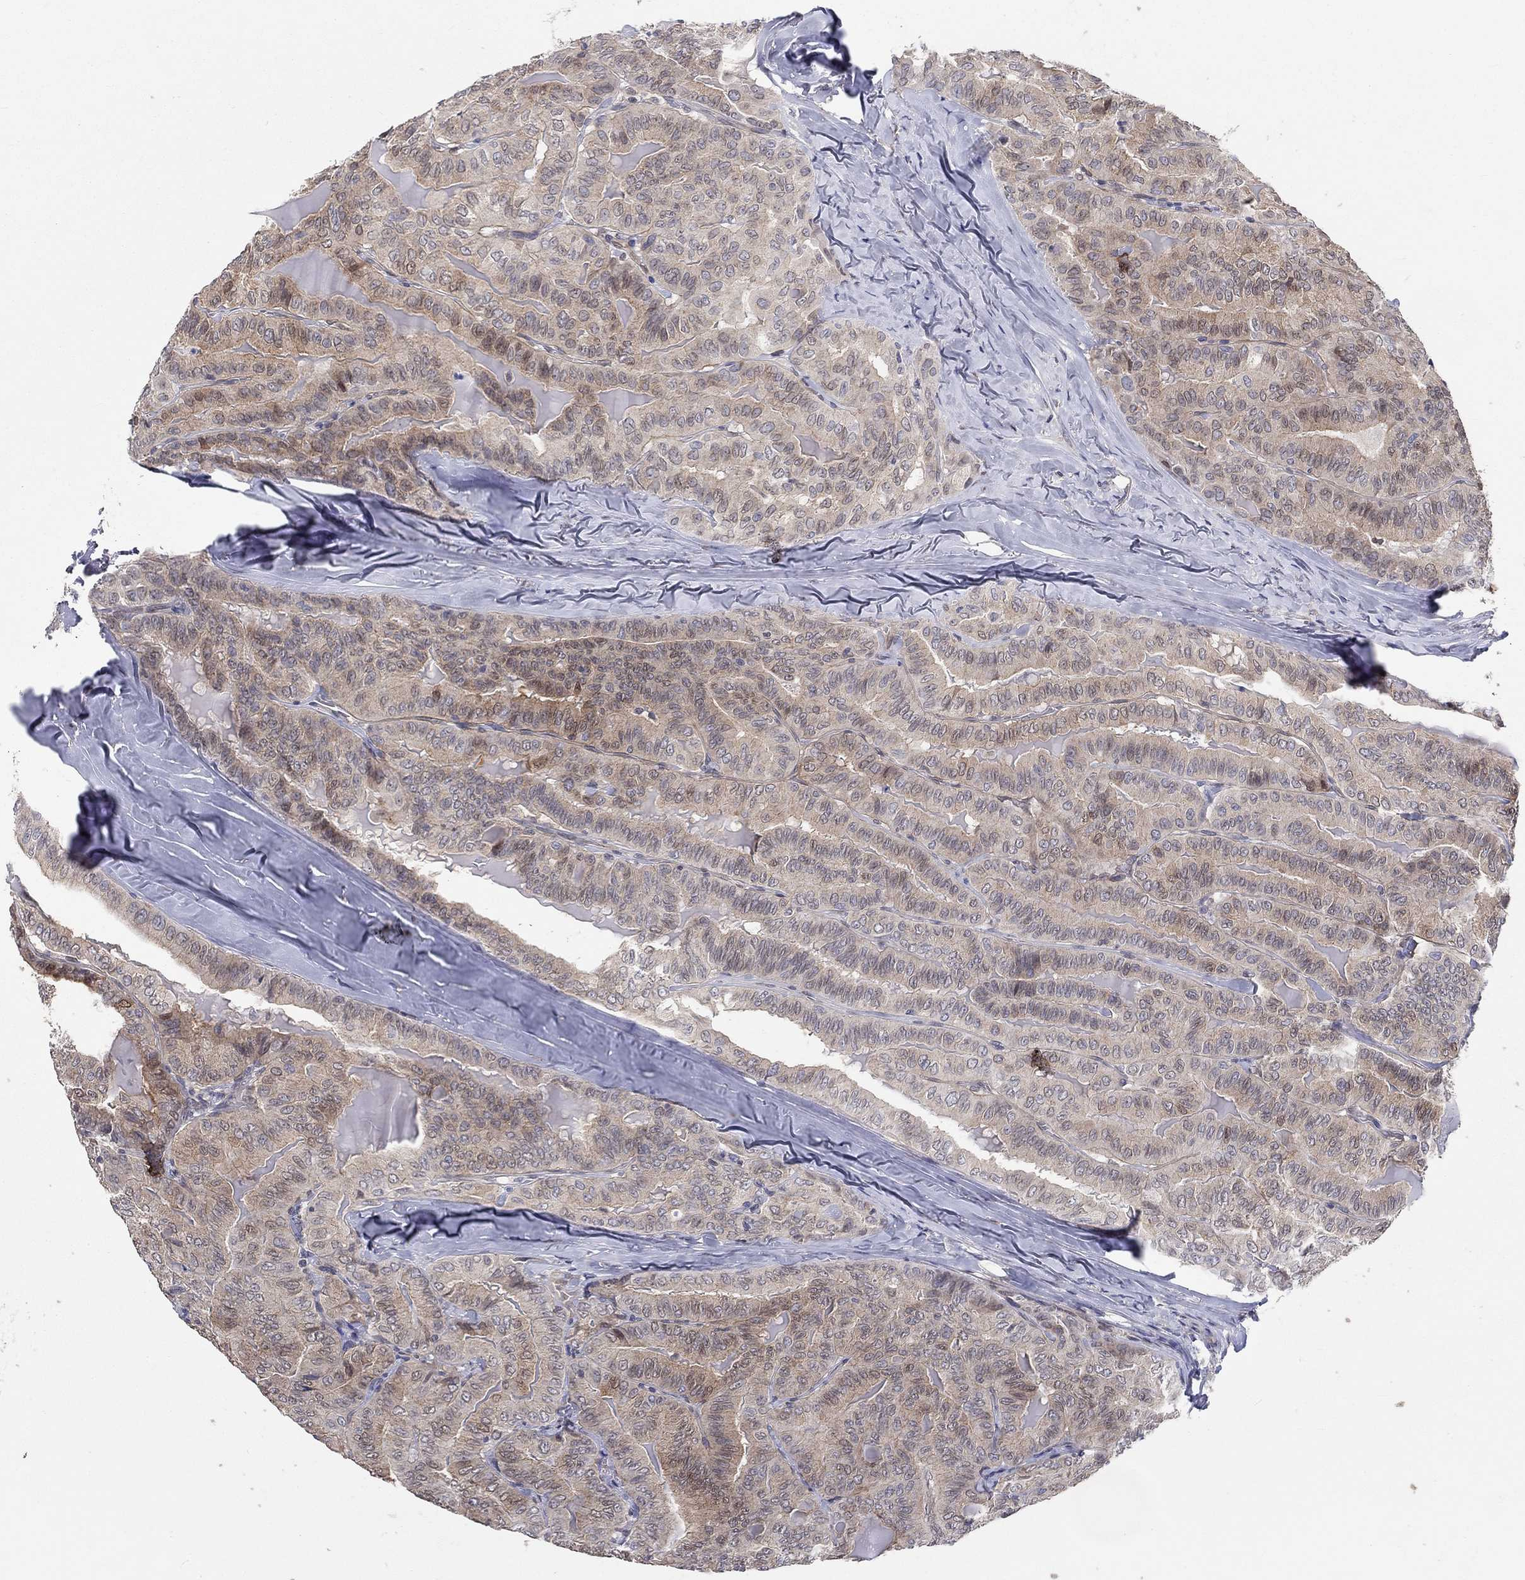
{"staining": {"intensity": "weak", "quantity": "<25%", "location": "cytoplasmic/membranous"}, "tissue": "thyroid cancer", "cell_type": "Tumor cells", "image_type": "cancer", "snomed": [{"axis": "morphology", "description": "Papillary adenocarcinoma, NOS"}, {"axis": "topography", "description": "Thyroid gland"}], "caption": "IHC micrograph of neoplastic tissue: thyroid papillary adenocarcinoma stained with DAB displays no significant protein staining in tumor cells.", "gene": "CETN3", "patient": {"sex": "female", "age": 68}}